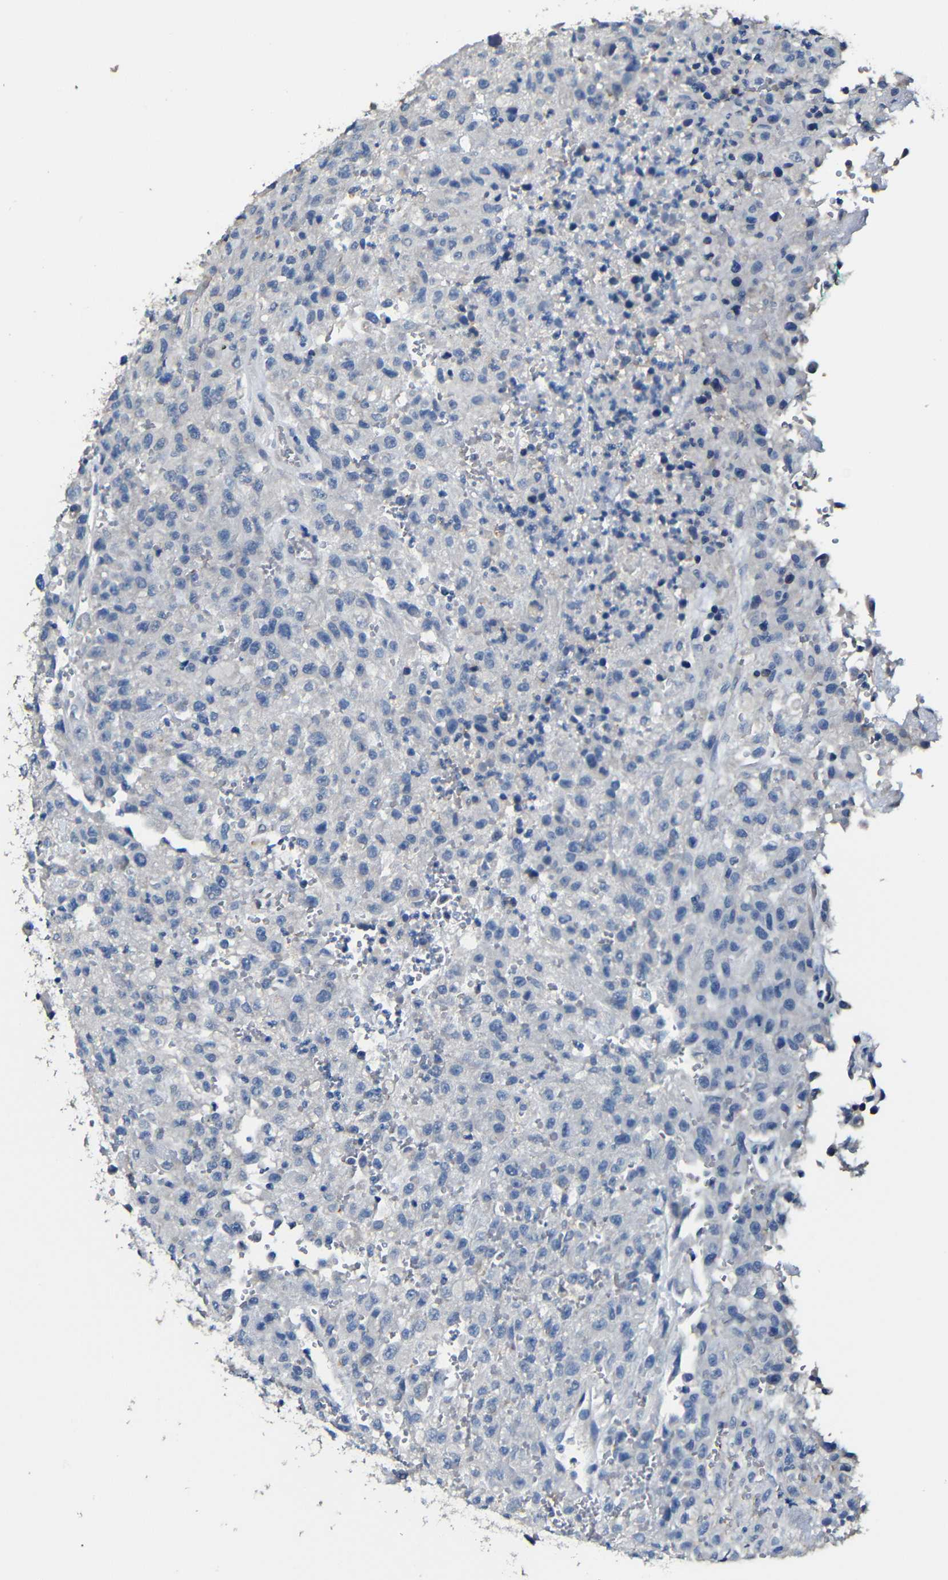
{"staining": {"intensity": "negative", "quantity": "none", "location": "none"}, "tissue": "urothelial cancer", "cell_type": "Tumor cells", "image_type": "cancer", "snomed": [{"axis": "morphology", "description": "Urothelial carcinoma, High grade"}, {"axis": "topography", "description": "Urinary bladder"}], "caption": "Tumor cells are negative for protein expression in human urothelial cancer.", "gene": "ACKR2", "patient": {"sex": "male", "age": 46}}